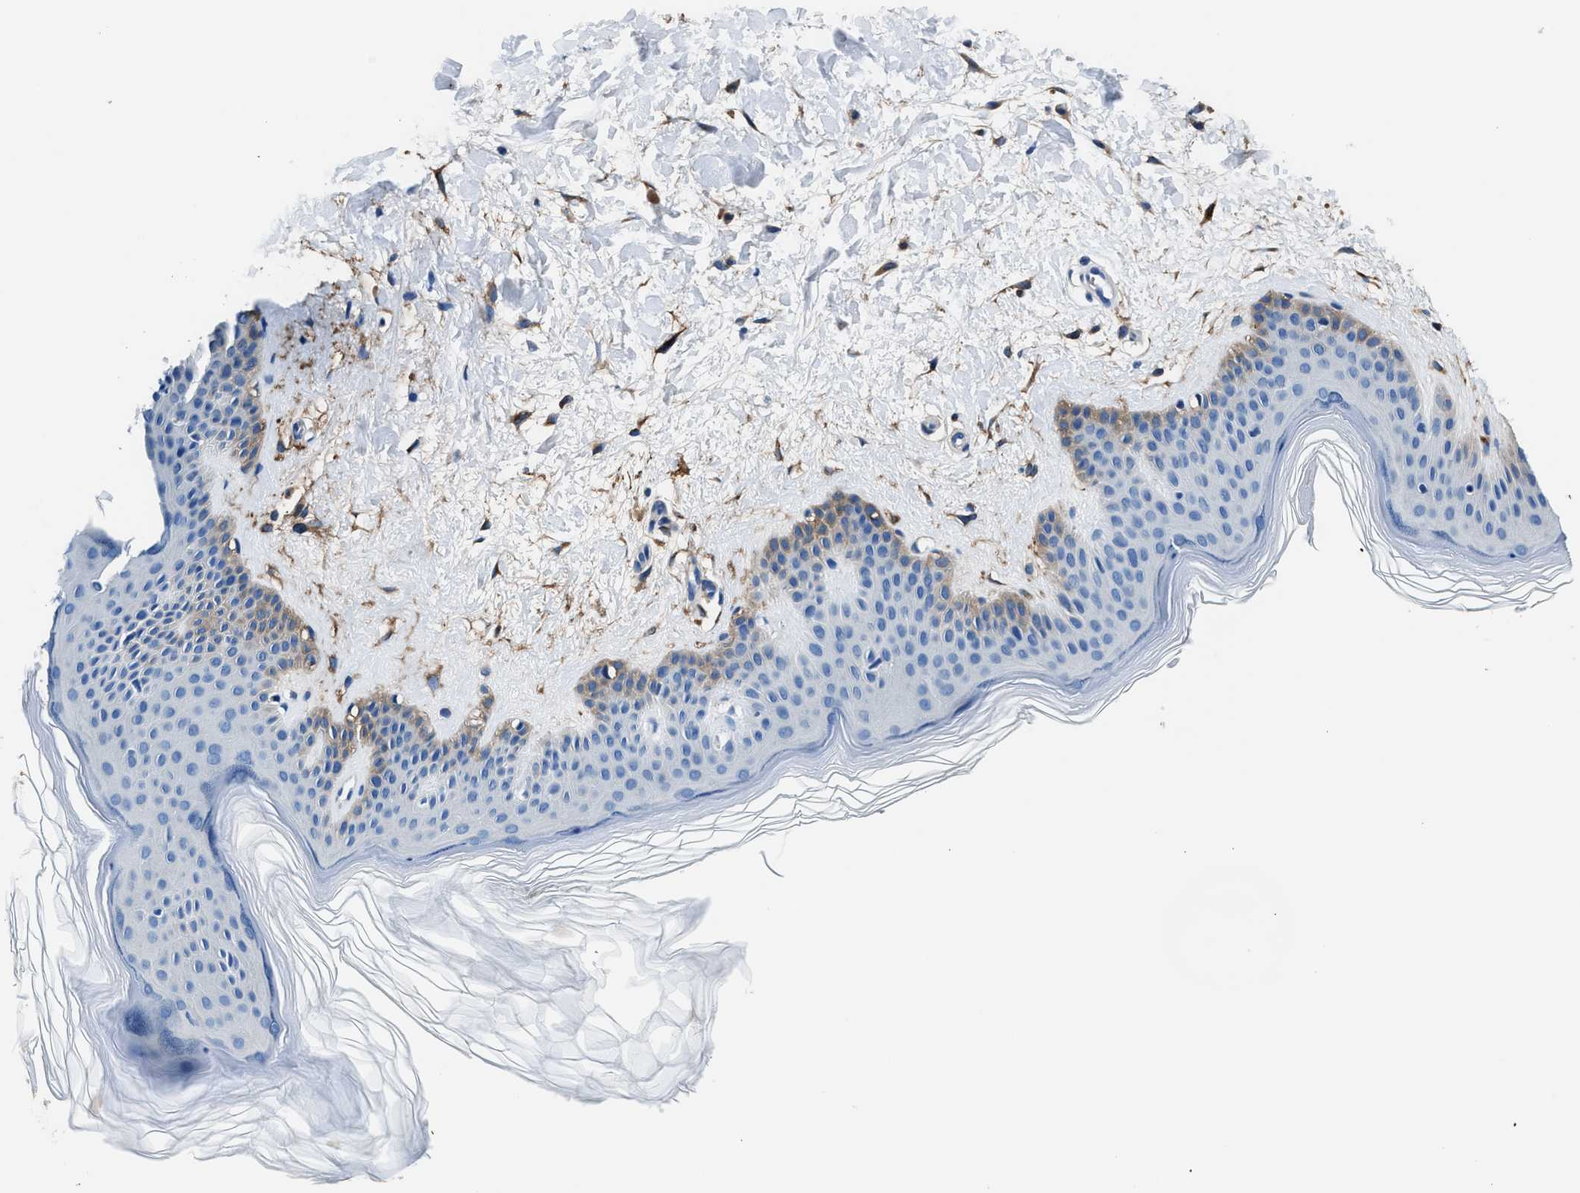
{"staining": {"intensity": "moderate", "quantity": ">75%", "location": "cytoplasmic/membranous"}, "tissue": "skin", "cell_type": "Fibroblasts", "image_type": "normal", "snomed": [{"axis": "morphology", "description": "Normal tissue, NOS"}, {"axis": "morphology", "description": "Malignant melanoma, Metastatic site"}, {"axis": "topography", "description": "Skin"}], "caption": "The immunohistochemical stain labels moderate cytoplasmic/membranous expression in fibroblasts of benign skin. The staining was performed using DAB to visualize the protein expression in brown, while the nuclei were stained in blue with hematoxylin (Magnification: 20x).", "gene": "FTL", "patient": {"sex": "male", "age": 41}}